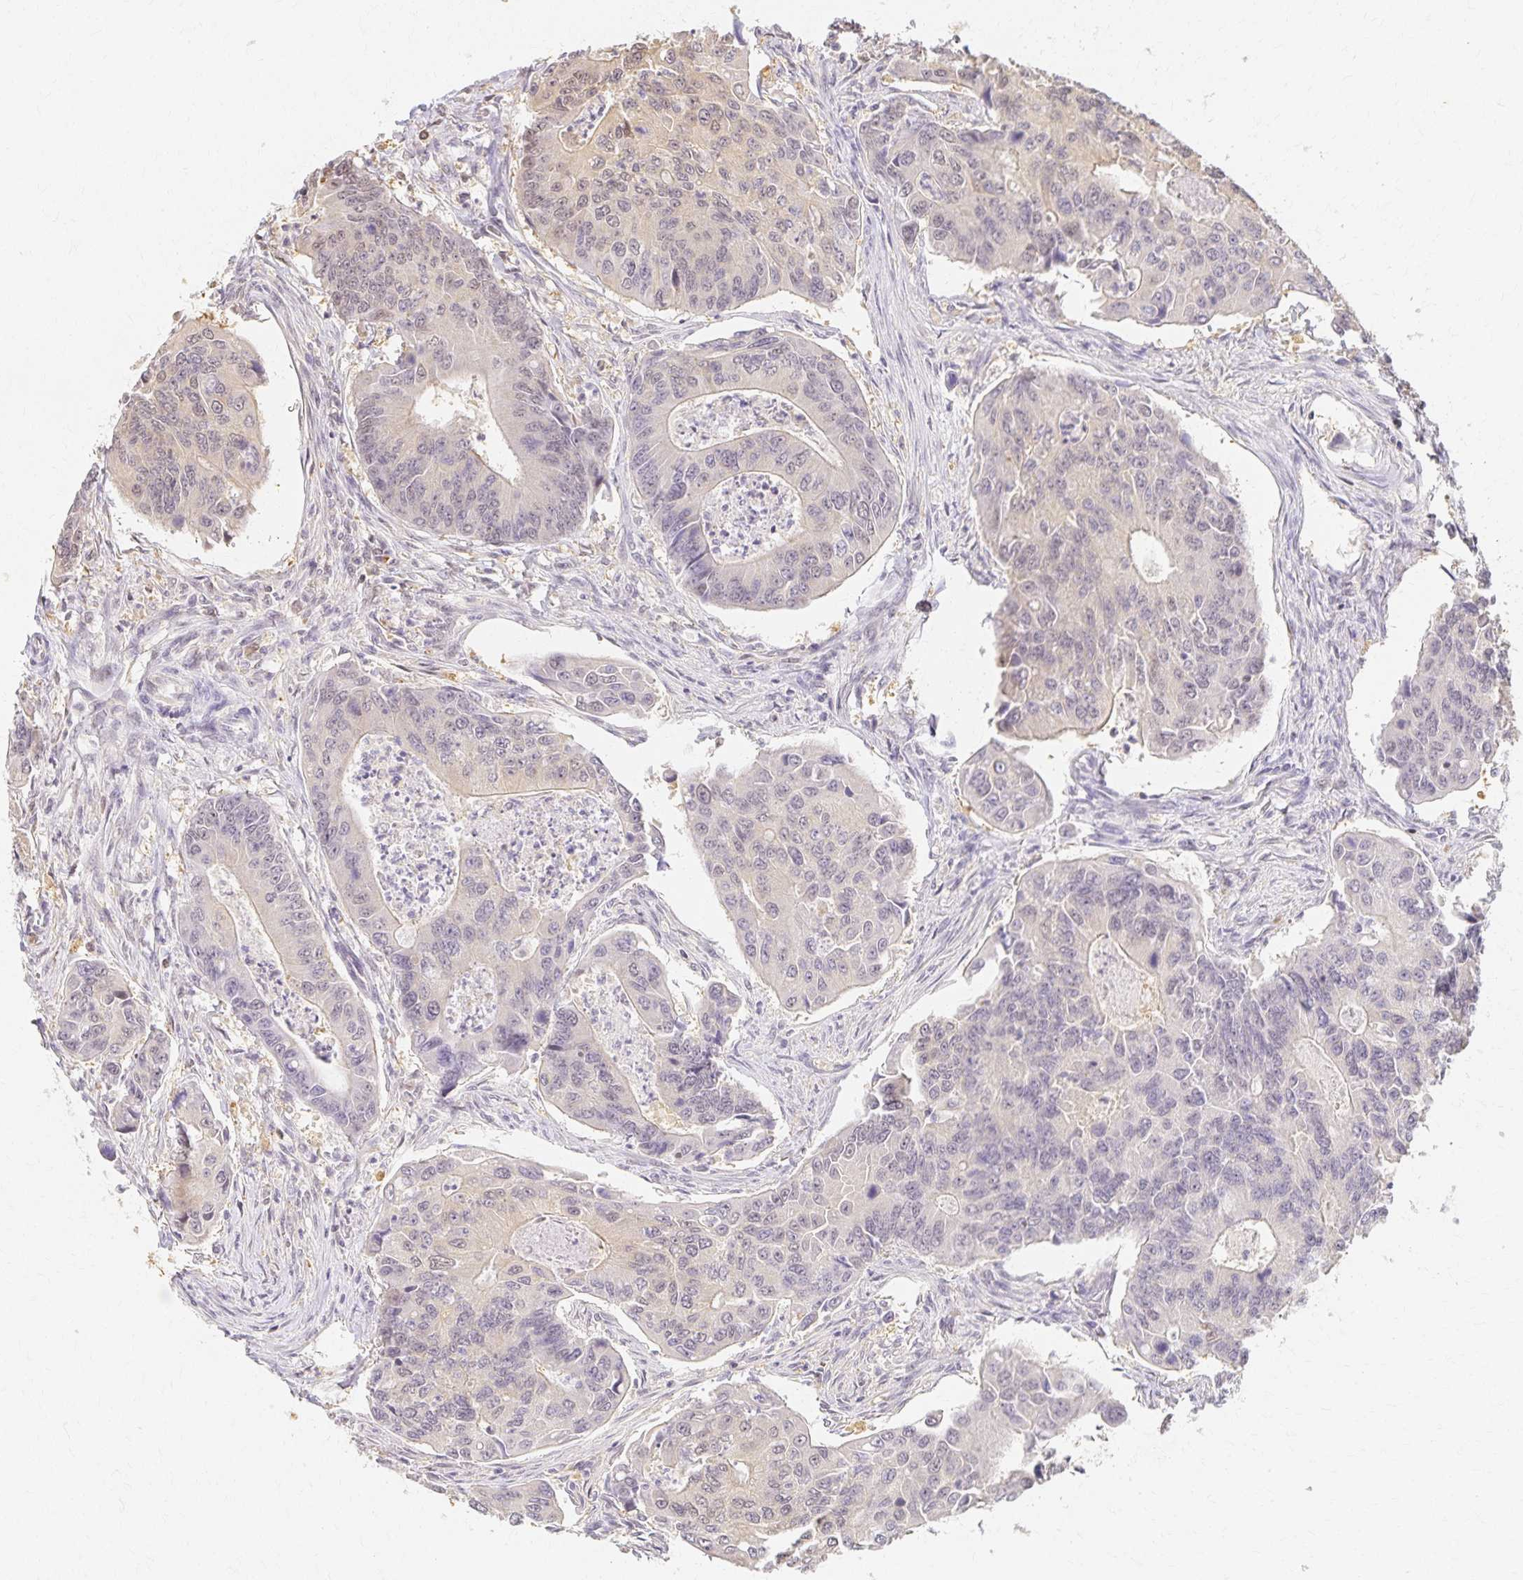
{"staining": {"intensity": "weak", "quantity": "<25%", "location": "cytoplasmic/membranous,nuclear"}, "tissue": "colorectal cancer", "cell_type": "Tumor cells", "image_type": "cancer", "snomed": [{"axis": "morphology", "description": "Adenocarcinoma, NOS"}, {"axis": "topography", "description": "Colon"}], "caption": "High magnification brightfield microscopy of adenocarcinoma (colorectal) stained with DAB (brown) and counterstained with hematoxylin (blue): tumor cells show no significant expression. (DAB immunohistochemistry (IHC) visualized using brightfield microscopy, high magnification).", "gene": "AZGP1", "patient": {"sex": "female", "age": 67}}